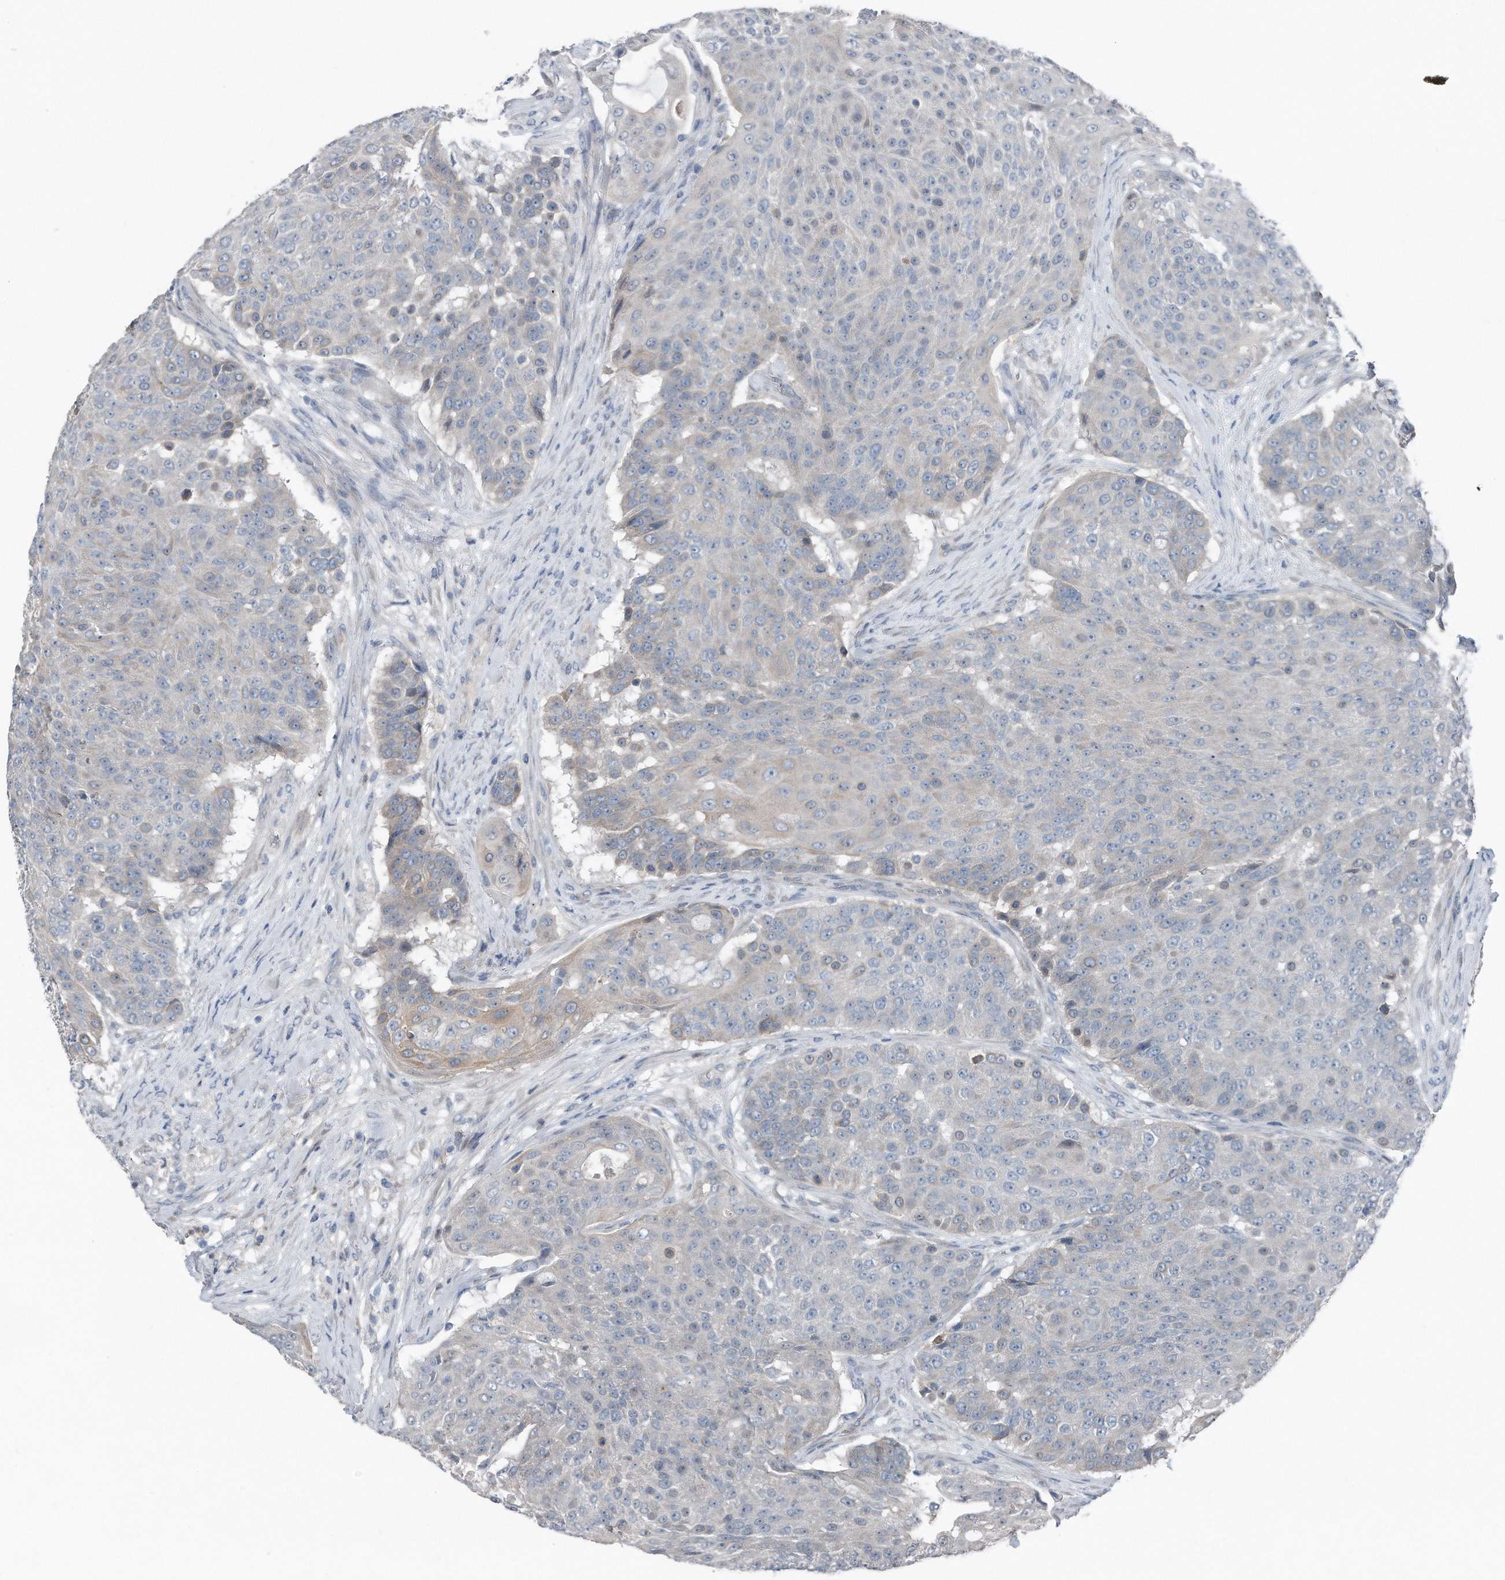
{"staining": {"intensity": "negative", "quantity": "none", "location": "none"}, "tissue": "urothelial cancer", "cell_type": "Tumor cells", "image_type": "cancer", "snomed": [{"axis": "morphology", "description": "Urothelial carcinoma, High grade"}, {"axis": "topography", "description": "Urinary bladder"}], "caption": "This is a histopathology image of IHC staining of urothelial cancer, which shows no expression in tumor cells.", "gene": "YRDC", "patient": {"sex": "female", "age": 63}}